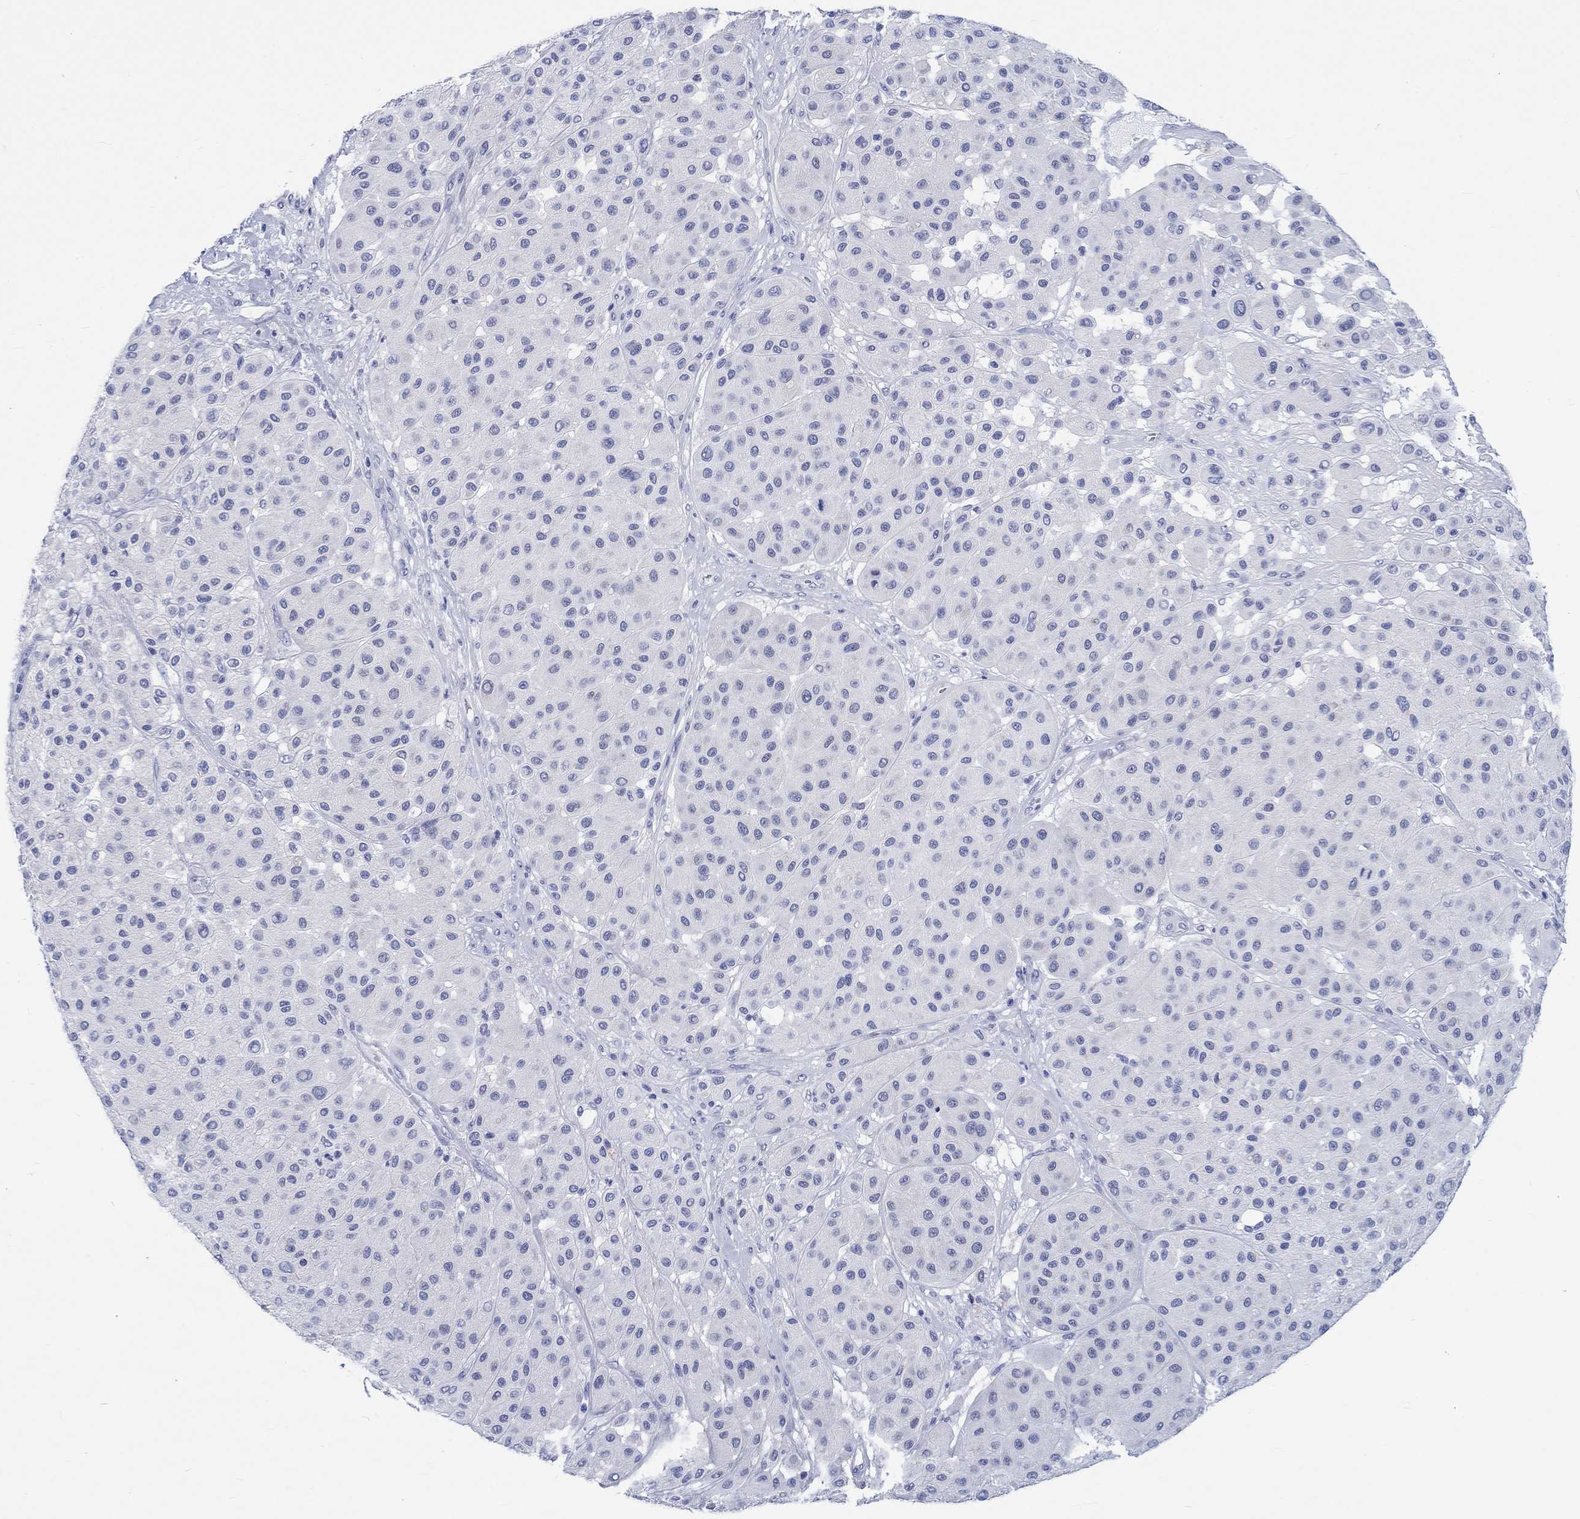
{"staining": {"intensity": "negative", "quantity": "none", "location": "none"}, "tissue": "melanoma", "cell_type": "Tumor cells", "image_type": "cancer", "snomed": [{"axis": "morphology", "description": "Malignant melanoma, Metastatic site"}, {"axis": "topography", "description": "Smooth muscle"}], "caption": "This photomicrograph is of melanoma stained with immunohistochemistry to label a protein in brown with the nuclei are counter-stained blue. There is no staining in tumor cells.", "gene": "KRT76", "patient": {"sex": "male", "age": 41}}